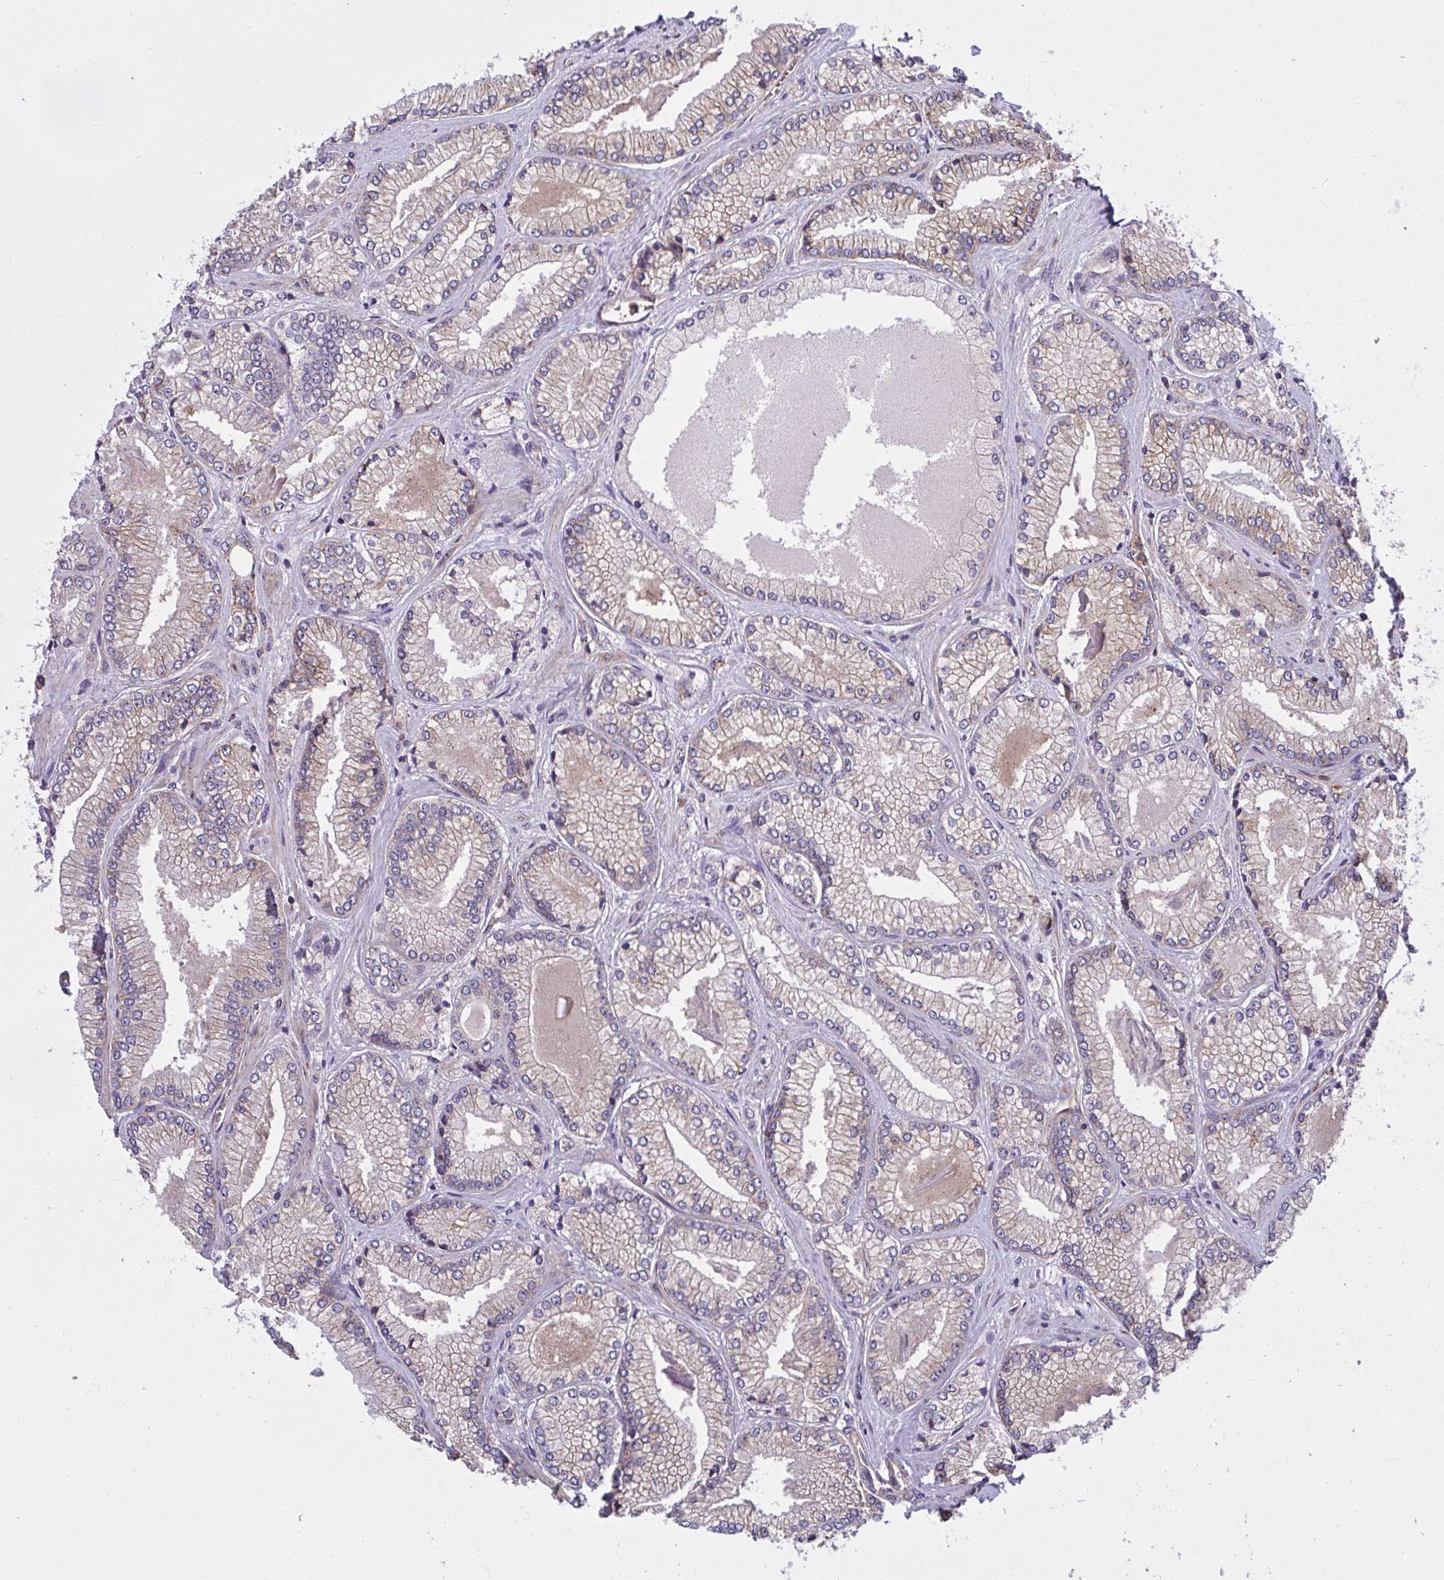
{"staining": {"intensity": "moderate", "quantity": "<25%", "location": "cytoplasmic/membranous"}, "tissue": "prostate cancer", "cell_type": "Tumor cells", "image_type": "cancer", "snomed": [{"axis": "morphology", "description": "Adenocarcinoma, Low grade"}, {"axis": "topography", "description": "Prostate"}], "caption": "Human adenocarcinoma (low-grade) (prostate) stained for a protein (brown) reveals moderate cytoplasmic/membranous positive staining in about <25% of tumor cells.", "gene": "C4orf36", "patient": {"sex": "male", "age": 67}}